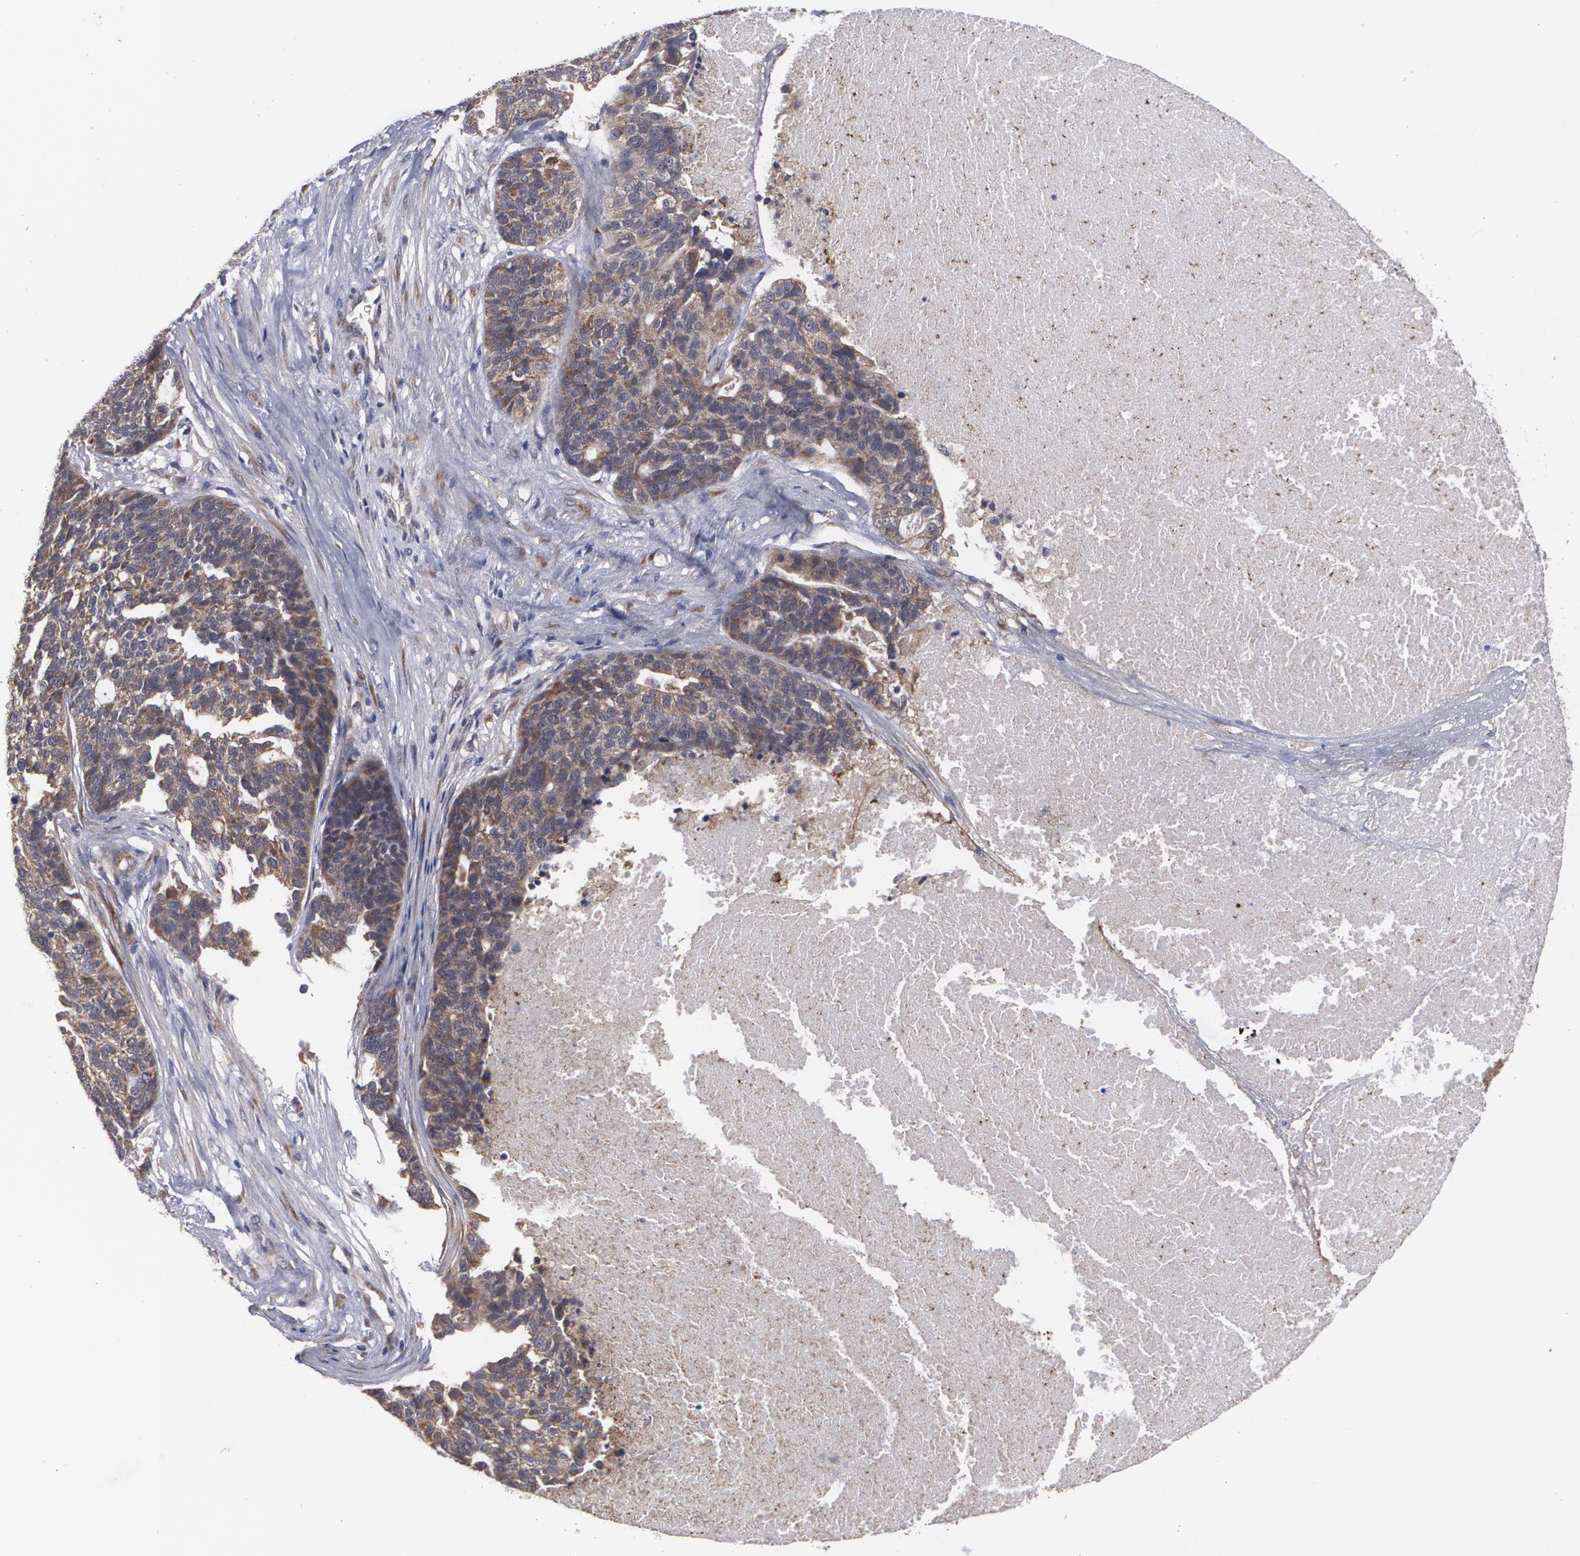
{"staining": {"intensity": "weak", "quantity": ">75%", "location": "cytoplasmic/membranous"}, "tissue": "ovarian cancer", "cell_type": "Tumor cells", "image_type": "cancer", "snomed": [{"axis": "morphology", "description": "Cystadenocarcinoma, serous, NOS"}, {"axis": "topography", "description": "Ovary"}], "caption": "Human ovarian cancer stained with a protein marker shows weak staining in tumor cells.", "gene": "BMP6", "patient": {"sex": "female", "age": 59}}